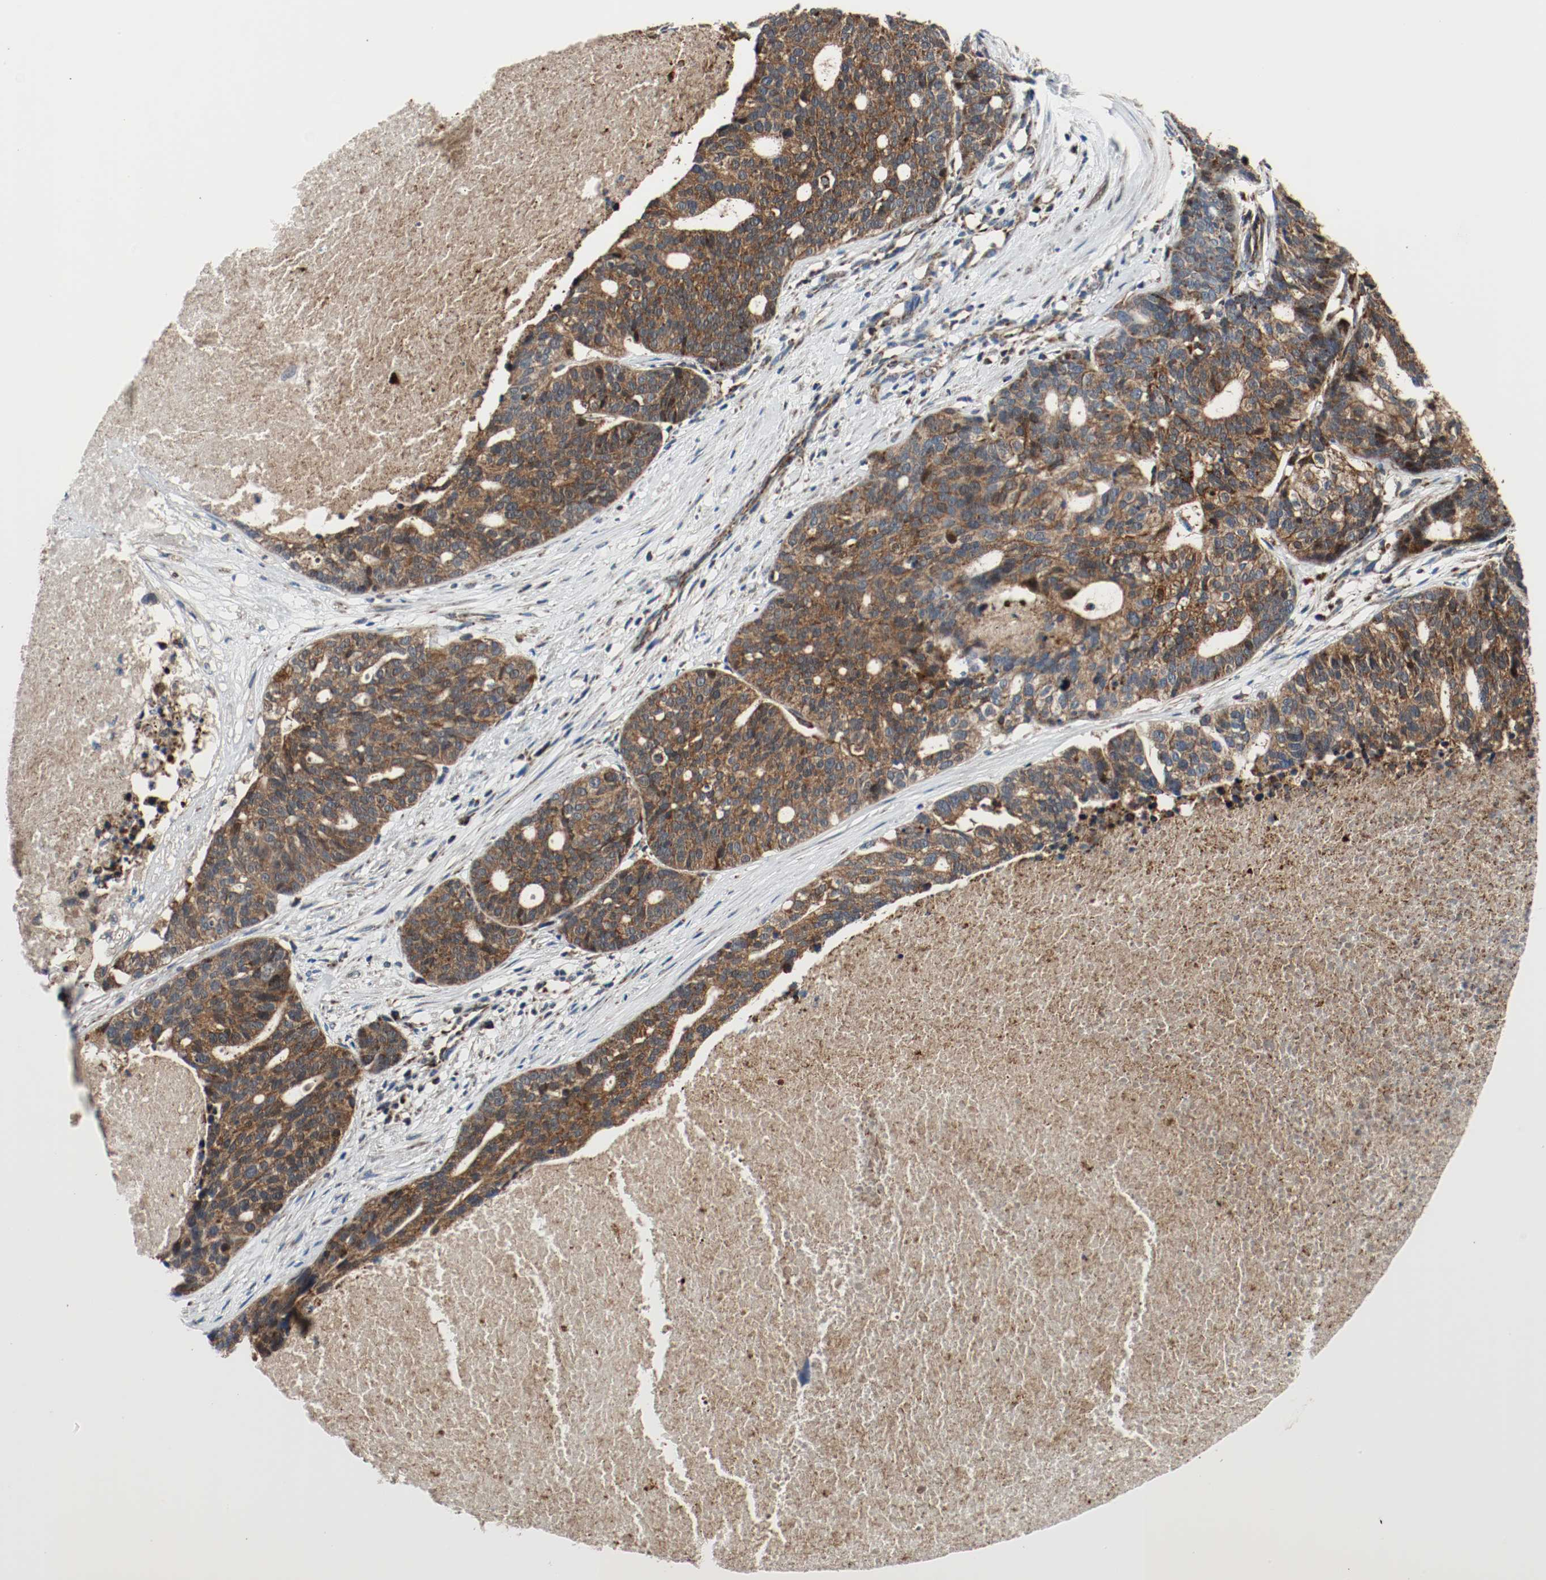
{"staining": {"intensity": "moderate", "quantity": ">75%", "location": "cytoplasmic/membranous"}, "tissue": "ovarian cancer", "cell_type": "Tumor cells", "image_type": "cancer", "snomed": [{"axis": "morphology", "description": "Cystadenocarcinoma, serous, NOS"}, {"axis": "topography", "description": "Ovary"}], "caption": "Brown immunohistochemical staining in serous cystadenocarcinoma (ovarian) demonstrates moderate cytoplasmic/membranous positivity in approximately >75% of tumor cells.", "gene": "TXNRD1", "patient": {"sex": "female", "age": 59}}